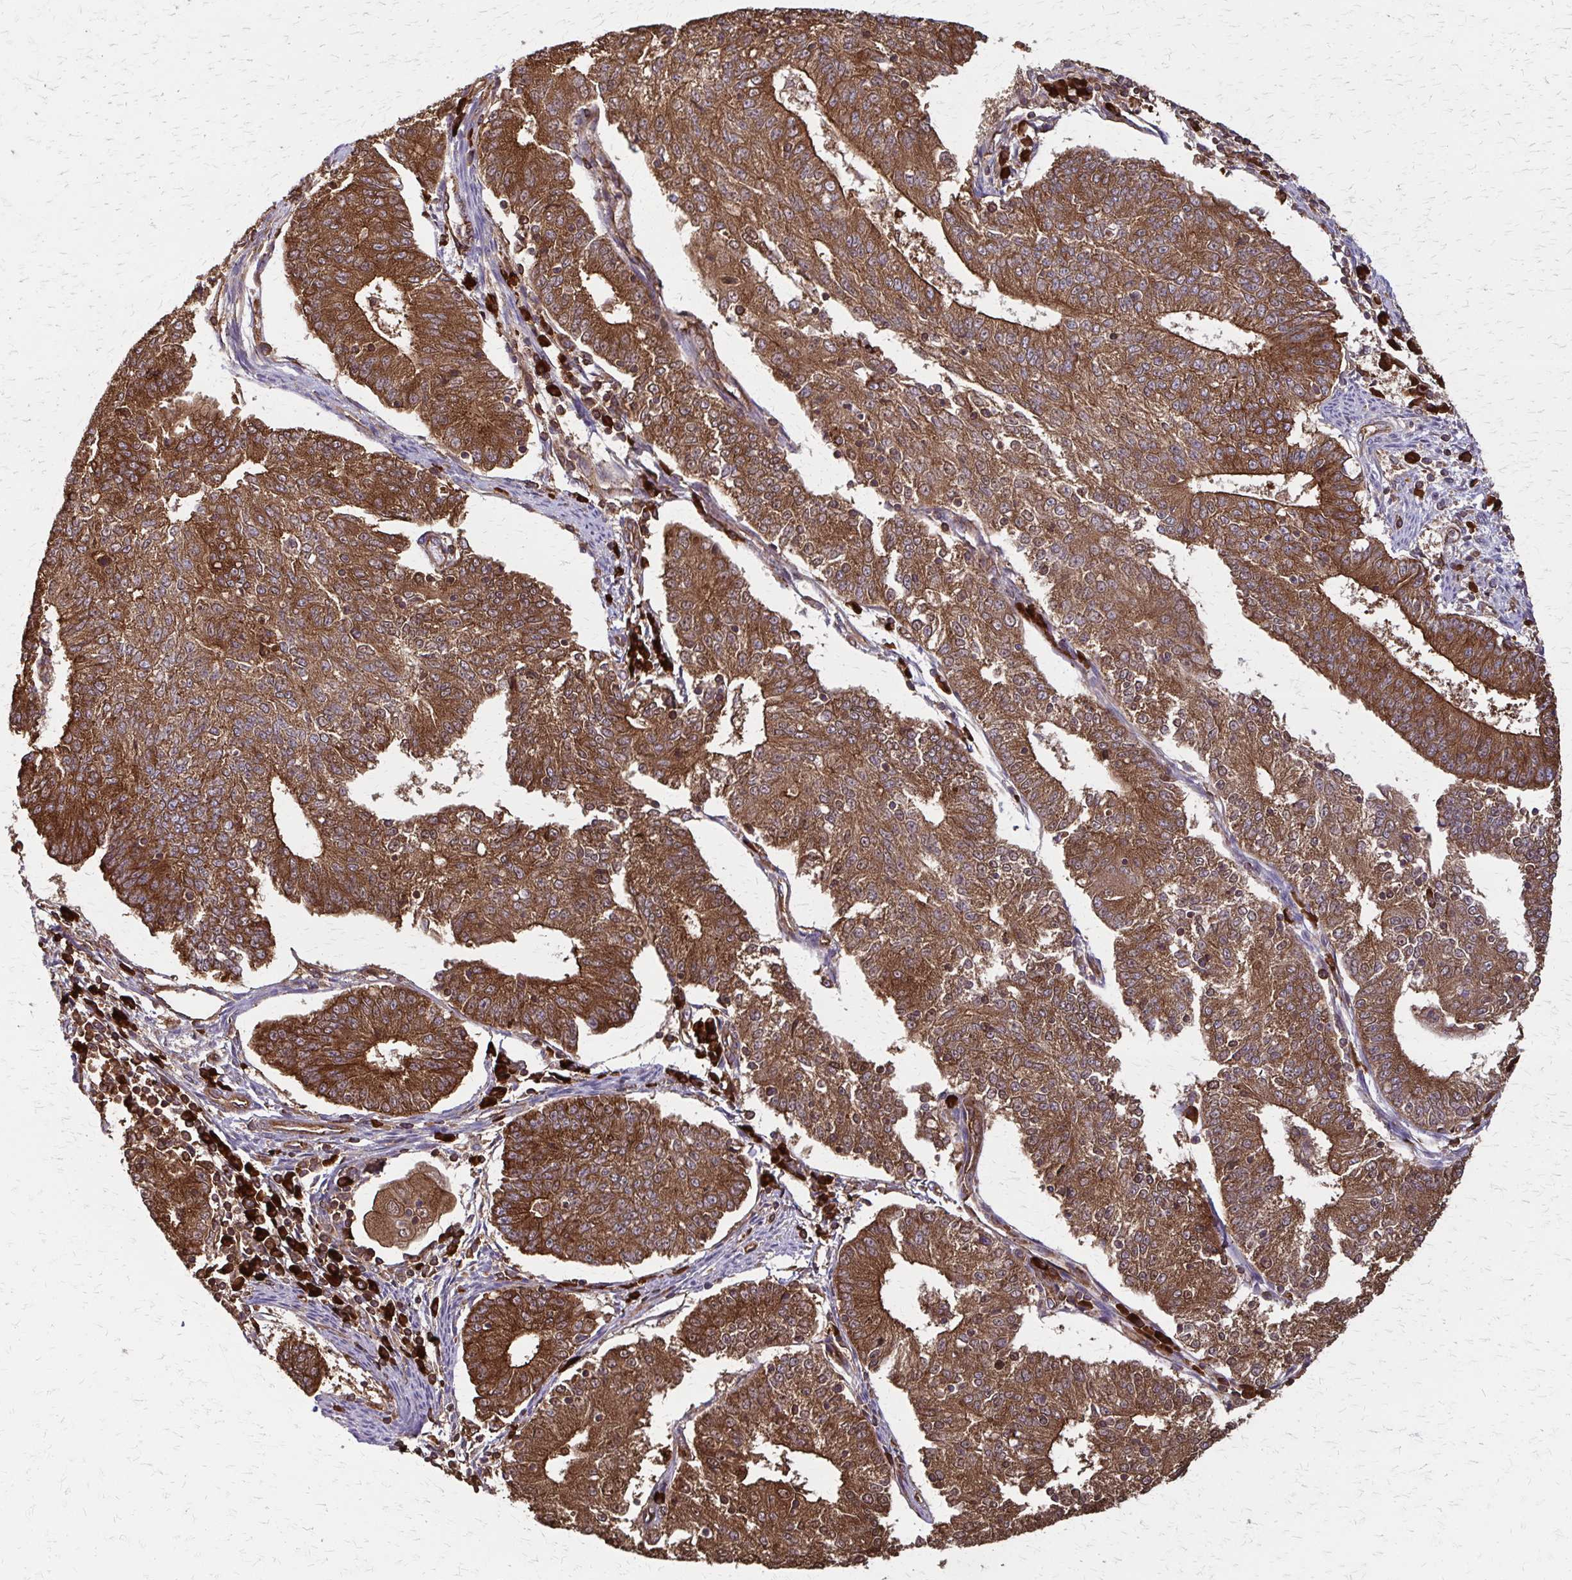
{"staining": {"intensity": "strong", "quantity": ">75%", "location": "cytoplasmic/membranous"}, "tissue": "endometrial cancer", "cell_type": "Tumor cells", "image_type": "cancer", "snomed": [{"axis": "morphology", "description": "Adenocarcinoma, NOS"}, {"axis": "topography", "description": "Endometrium"}], "caption": "Human endometrial adenocarcinoma stained for a protein (brown) demonstrates strong cytoplasmic/membranous positive positivity in approximately >75% of tumor cells.", "gene": "EEF2", "patient": {"sex": "female", "age": 56}}